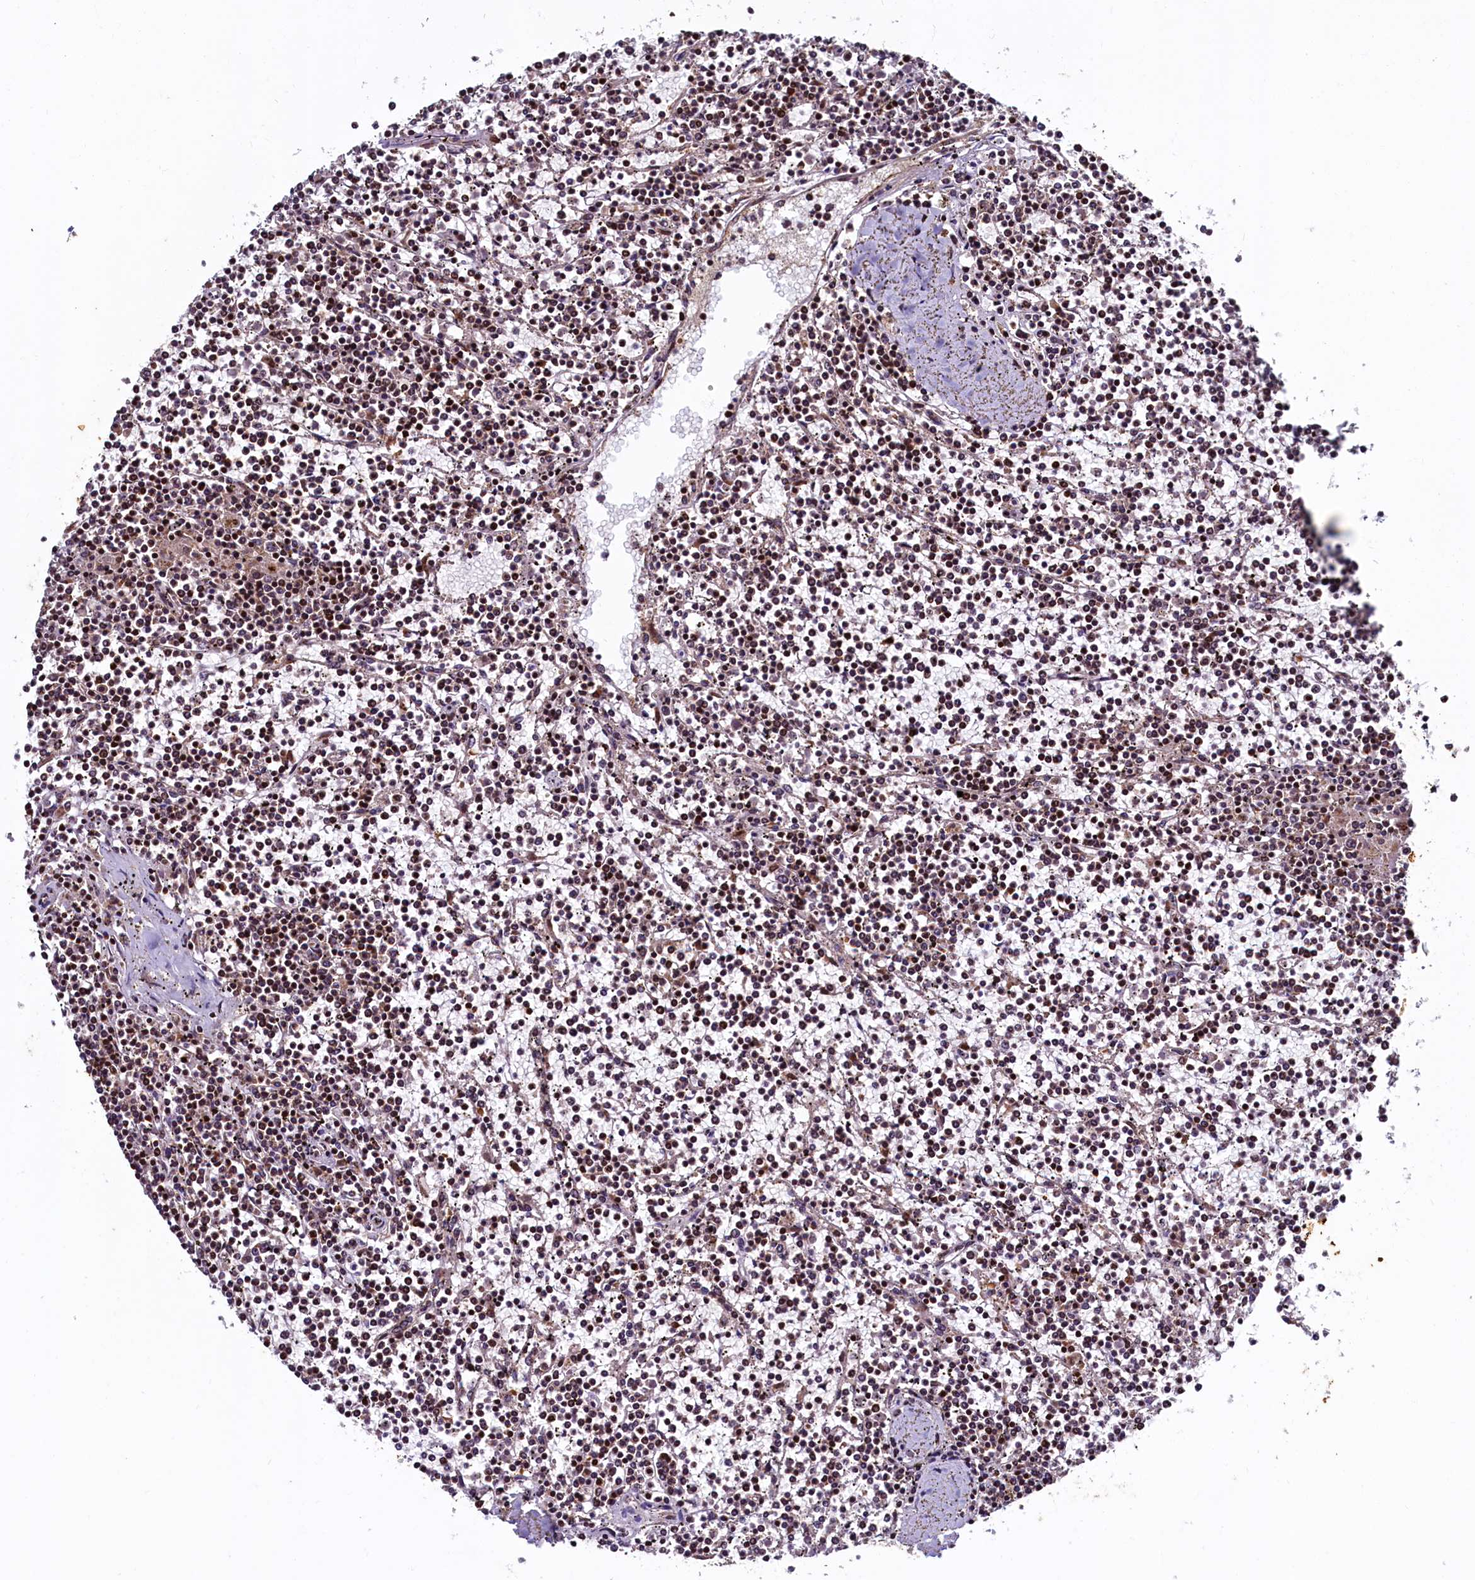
{"staining": {"intensity": "moderate", "quantity": ">75%", "location": "cytoplasmic/membranous,nuclear"}, "tissue": "lymphoma", "cell_type": "Tumor cells", "image_type": "cancer", "snomed": [{"axis": "morphology", "description": "Malignant lymphoma, non-Hodgkin's type, Low grade"}, {"axis": "topography", "description": "Spleen"}], "caption": "Malignant lymphoma, non-Hodgkin's type (low-grade) stained for a protein (brown) displays moderate cytoplasmic/membranous and nuclear positive positivity in approximately >75% of tumor cells.", "gene": "NCKAP5L", "patient": {"sex": "female", "age": 19}}